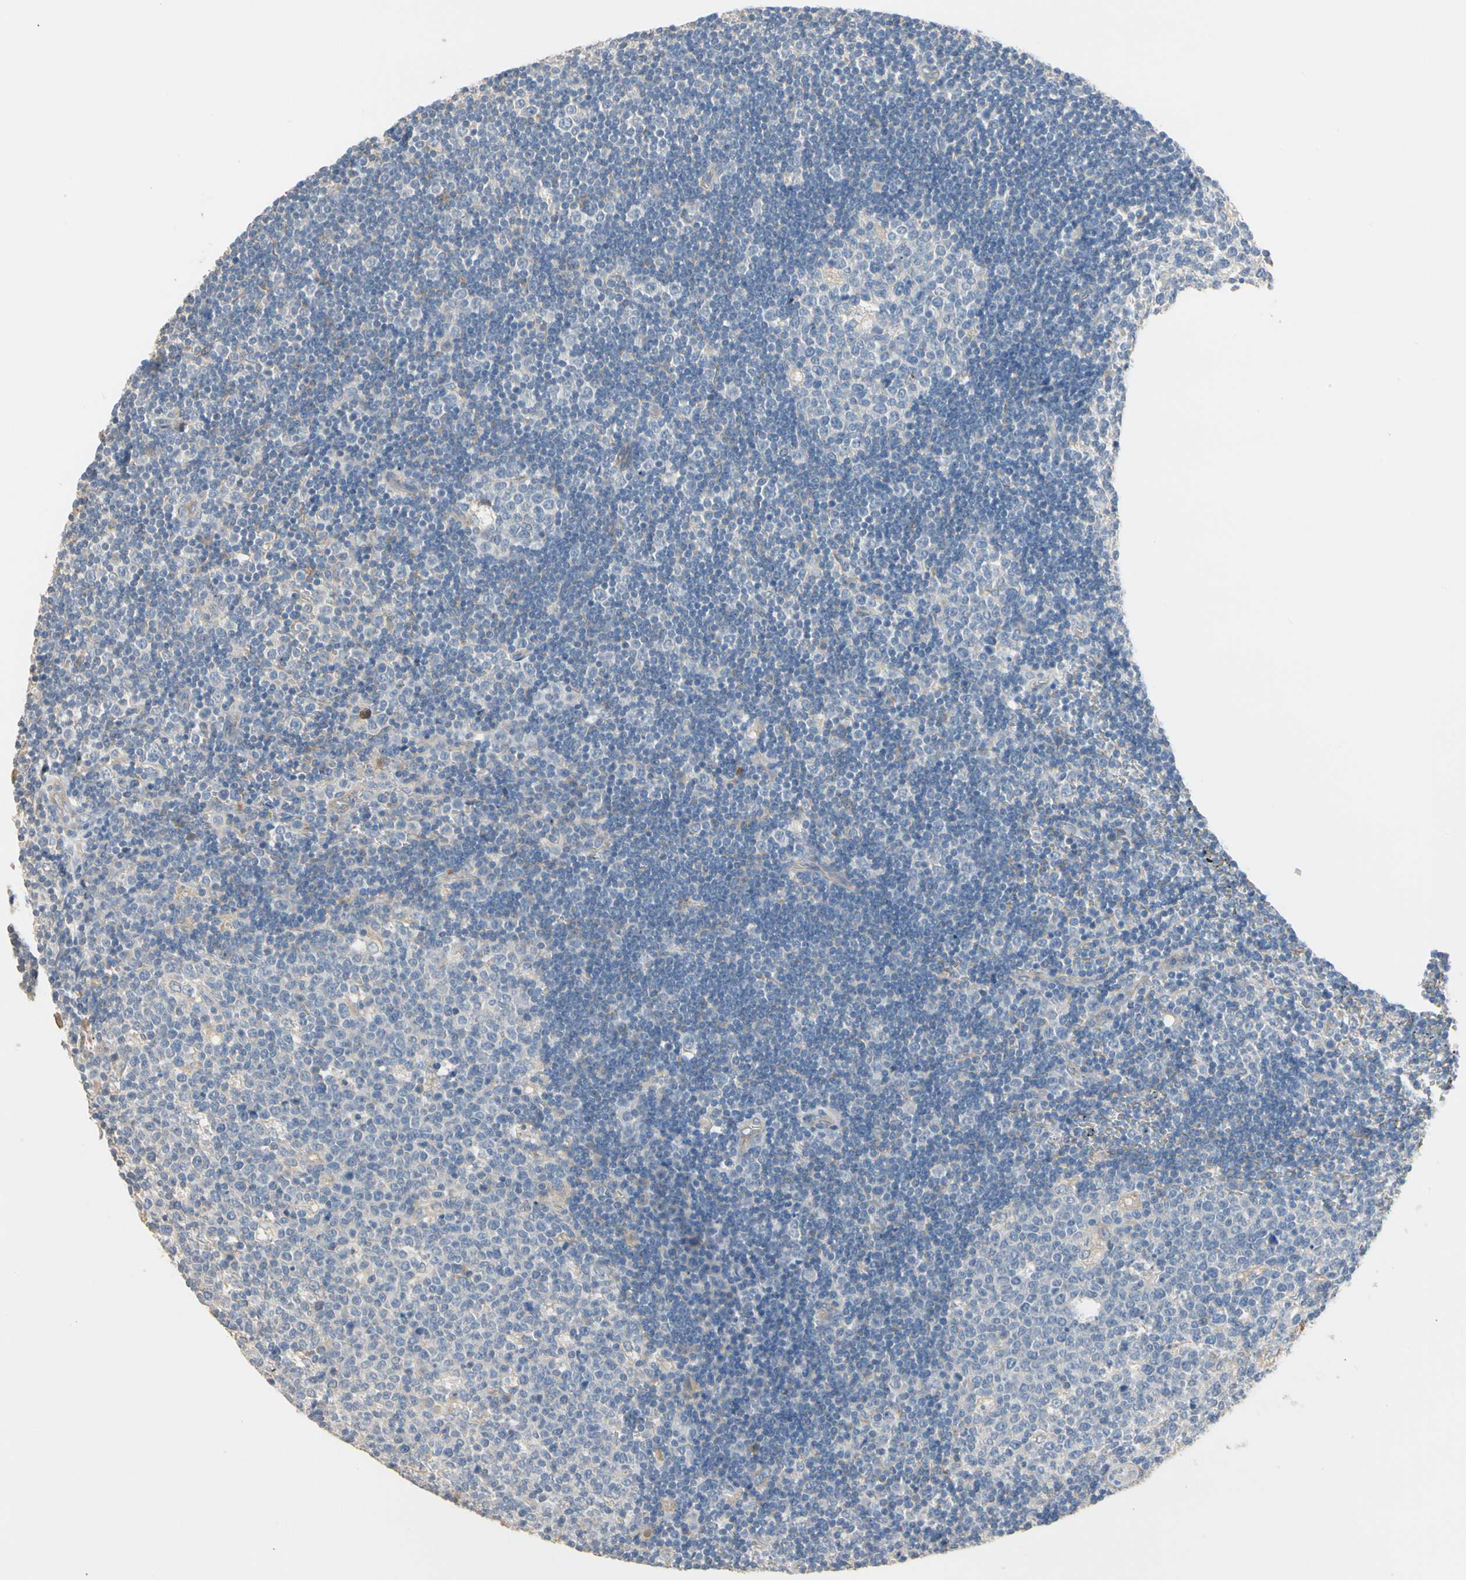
{"staining": {"intensity": "negative", "quantity": "none", "location": "none"}, "tissue": "lymph node", "cell_type": "Germinal center cells", "image_type": "normal", "snomed": [{"axis": "morphology", "description": "Normal tissue, NOS"}, {"axis": "topography", "description": "Lymph node"}, {"axis": "topography", "description": "Salivary gland"}], "caption": "IHC of unremarkable human lymph node reveals no staining in germinal center cells.", "gene": "BBOX1", "patient": {"sex": "male", "age": 8}}